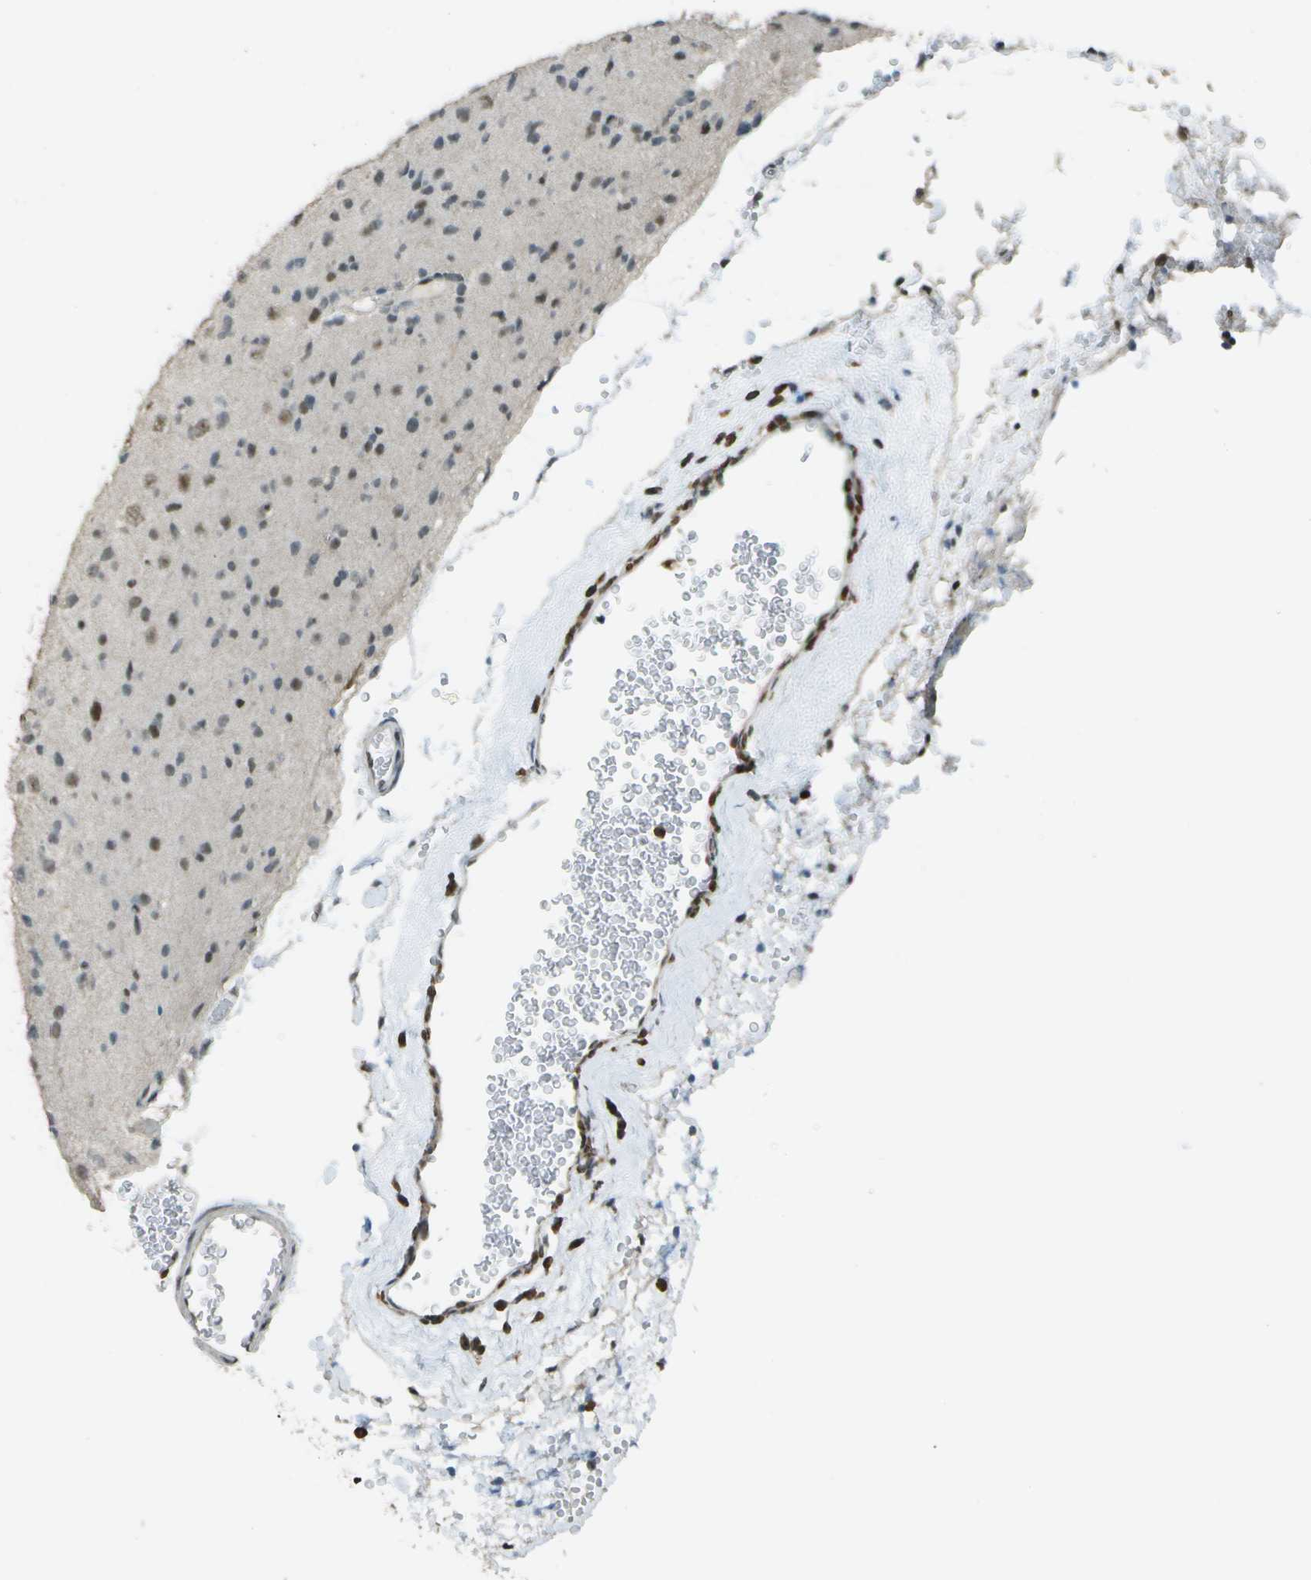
{"staining": {"intensity": "weak", "quantity": "25%-75%", "location": "nuclear"}, "tissue": "glioma", "cell_type": "Tumor cells", "image_type": "cancer", "snomed": [{"axis": "morphology", "description": "Glioma, malignant, Low grade"}, {"axis": "topography", "description": "Brain"}], "caption": "Protein expression analysis of human malignant glioma (low-grade) reveals weak nuclear positivity in about 25%-75% of tumor cells.", "gene": "DEPDC1", "patient": {"sex": "female", "age": 22}}